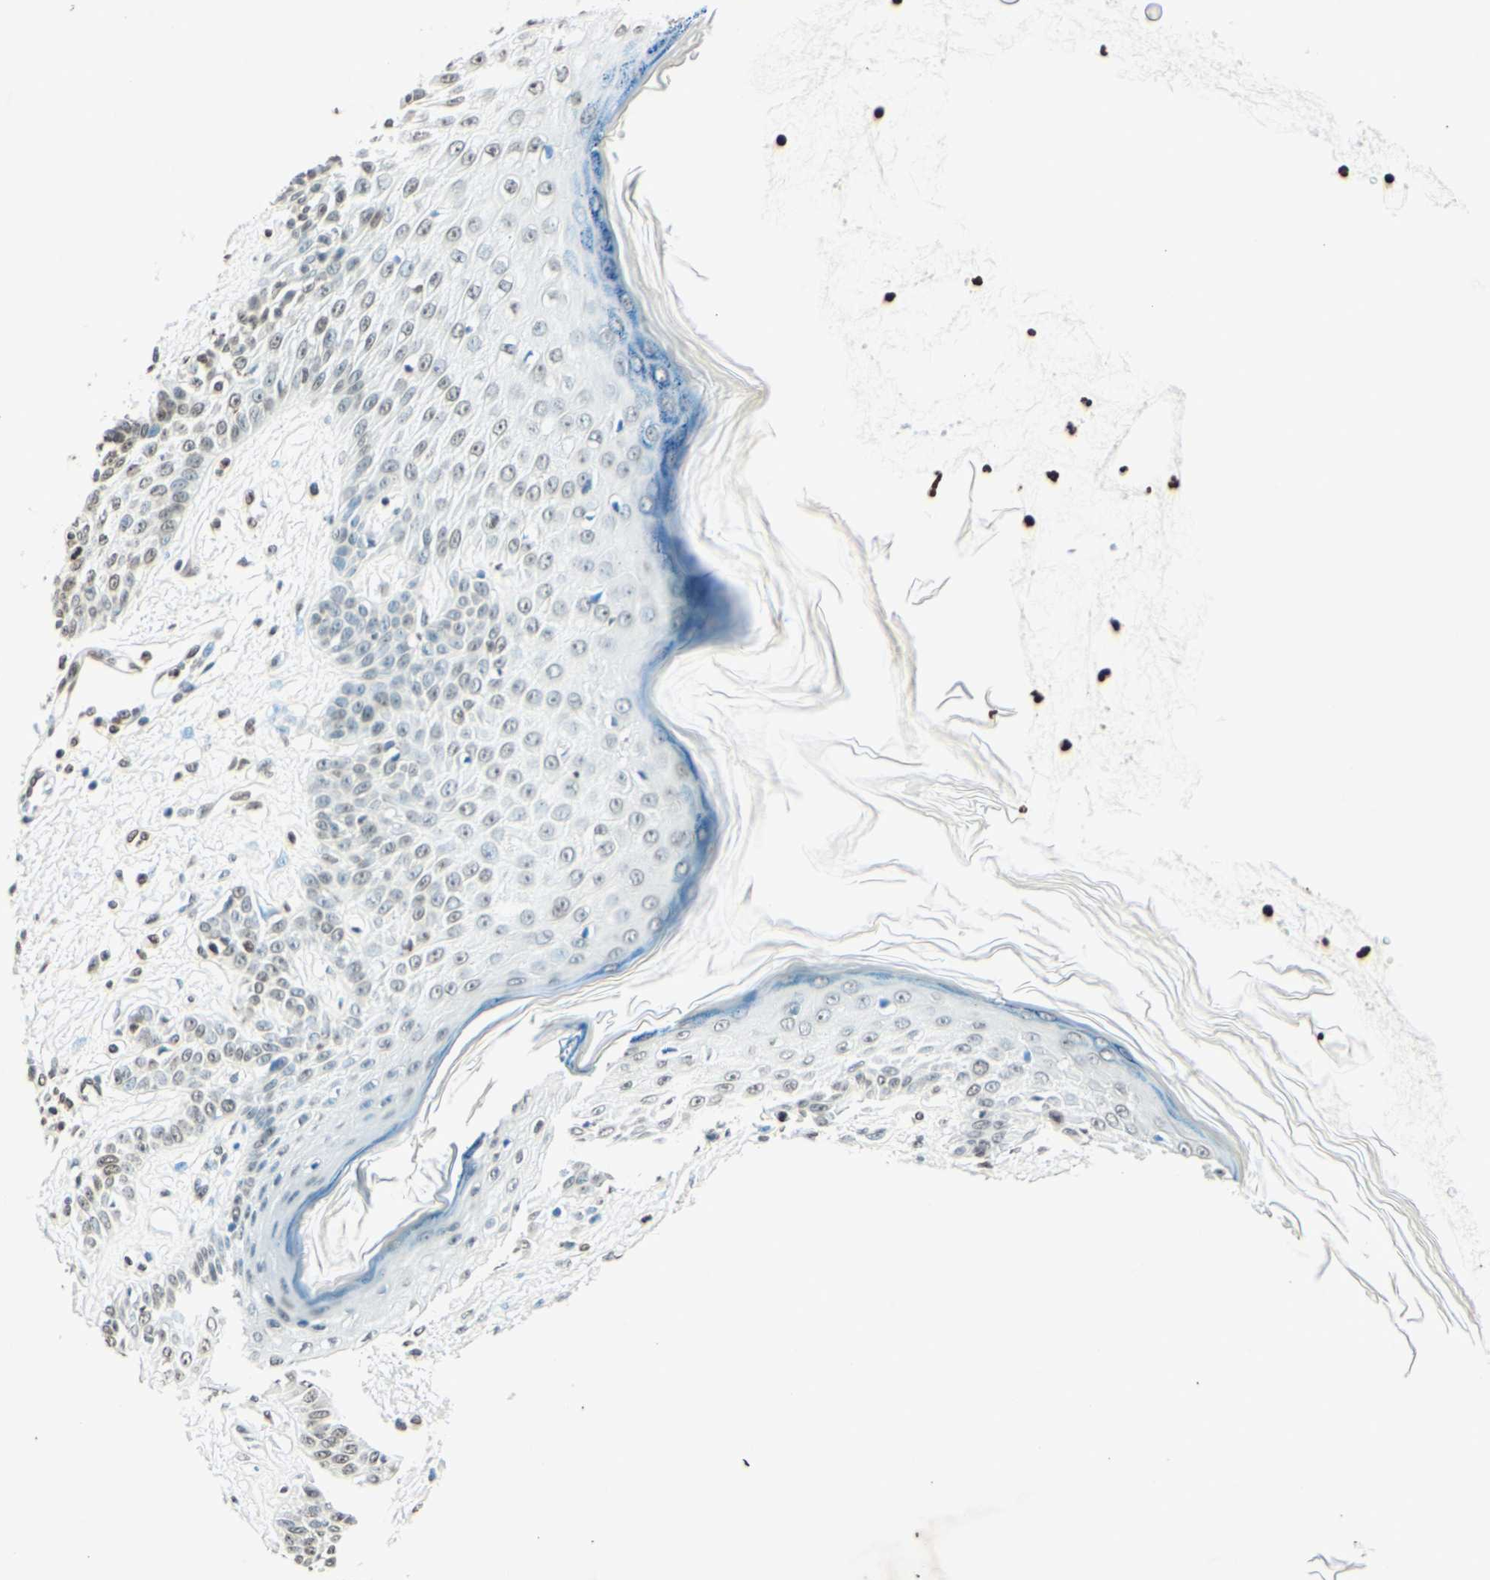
{"staining": {"intensity": "weak", "quantity": "<25%", "location": "nuclear"}, "tissue": "skin cancer", "cell_type": "Tumor cells", "image_type": "cancer", "snomed": [{"axis": "morphology", "description": "Squamous cell carcinoma, NOS"}, {"axis": "topography", "description": "Skin"}], "caption": "Immunohistochemistry (IHC) image of skin cancer (squamous cell carcinoma) stained for a protein (brown), which displays no expression in tumor cells.", "gene": "MSH2", "patient": {"sex": "female", "age": 78}}